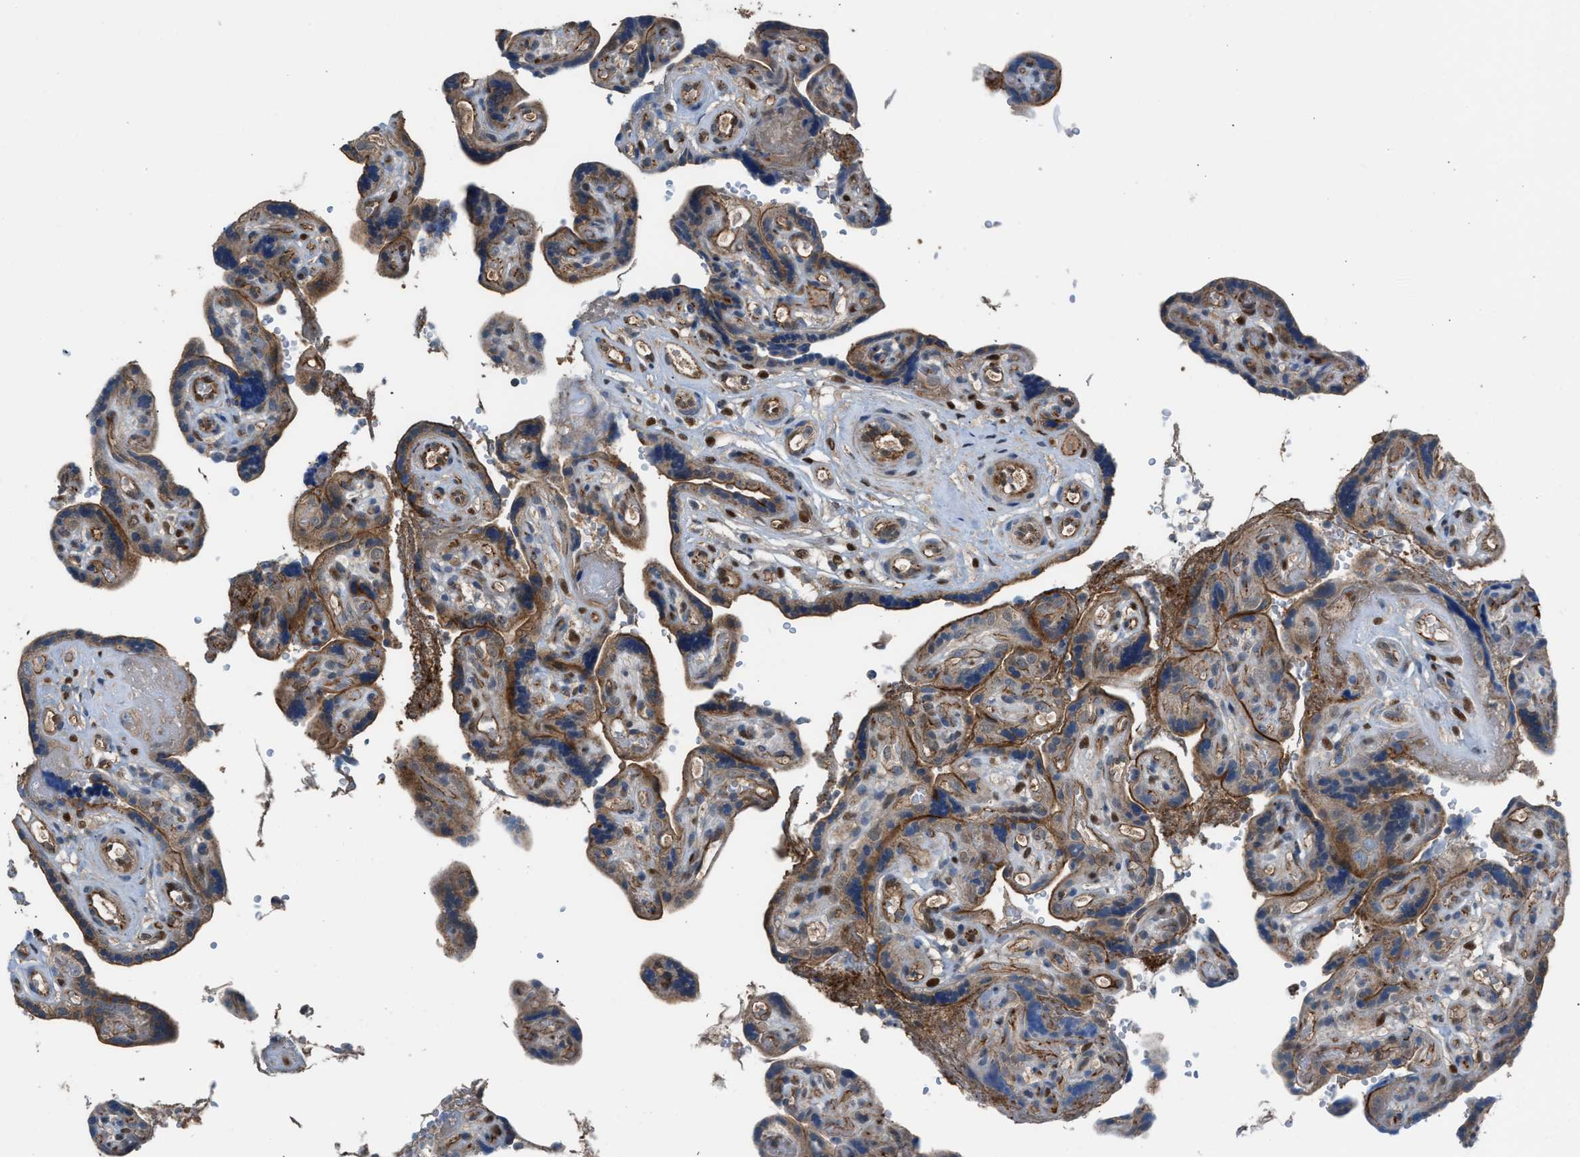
{"staining": {"intensity": "strong", "quantity": ">75%", "location": "cytoplasmic/membranous,nuclear"}, "tissue": "placenta", "cell_type": "Decidual cells", "image_type": "normal", "snomed": [{"axis": "morphology", "description": "Normal tissue, NOS"}, {"axis": "topography", "description": "Placenta"}], "caption": "This photomicrograph reveals normal placenta stained with immunohistochemistry (IHC) to label a protein in brown. The cytoplasmic/membranous,nuclear of decidual cells show strong positivity for the protein. Nuclei are counter-stained blue.", "gene": "CRTC1", "patient": {"sex": "female", "age": 30}}